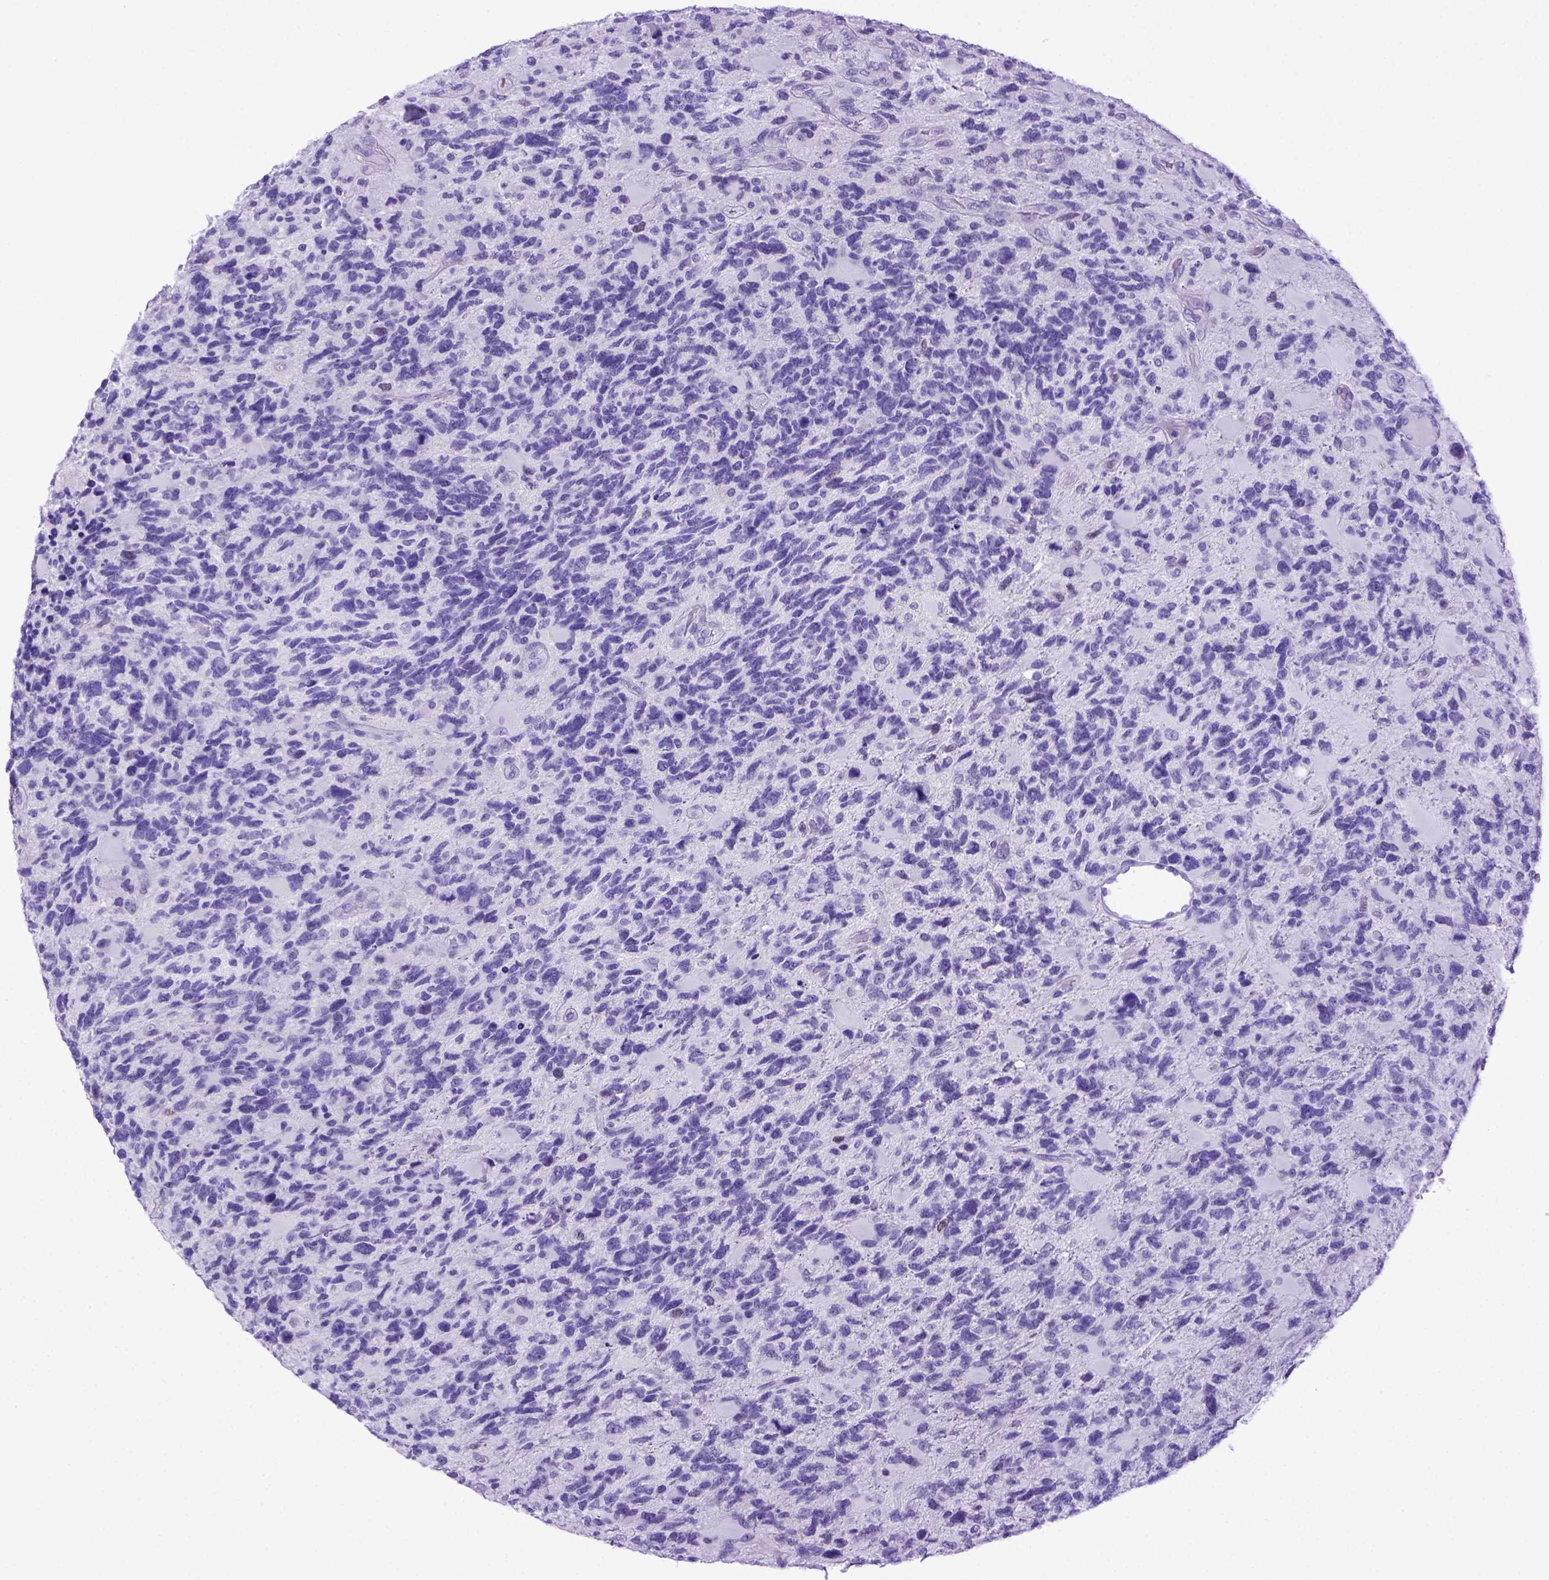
{"staining": {"intensity": "negative", "quantity": "none", "location": "none"}, "tissue": "glioma", "cell_type": "Tumor cells", "image_type": "cancer", "snomed": [{"axis": "morphology", "description": "Glioma, malignant, High grade"}, {"axis": "topography", "description": "Brain"}], "caption": "Immunohistochemistry of high-grade glioma (malignant) displays no expression in tumor cells.", "gene": "MEOX2", "patient": {"sex": "female", "age": 71}}